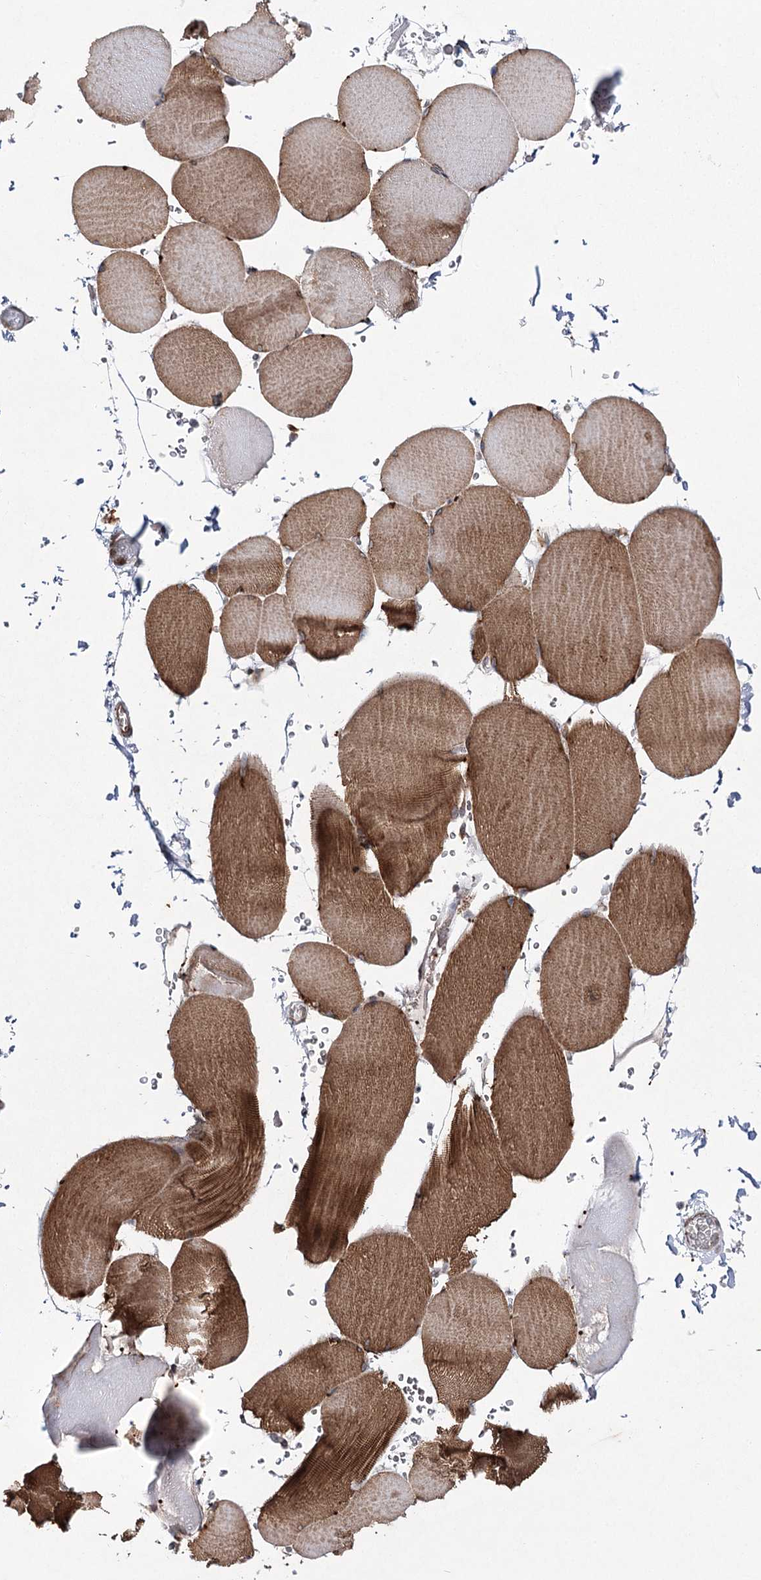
{"staining": {"intensity": "moderate", "quantity": ">75%", "location": "cytoplasmic/membranous"}, "tissue": "skeletal muscle", "cell_type": "Myocytes", "image_type": "normal", "snomed": [{"axis": "morphology", "description": "Normal tissue, NOS"}, {"axis": "topography", "description": "Skeletal muscle"}, {"axis": "topography", "description": "Head-Neck"}], "caption": "Myocytes demonstrate medium levels of moderate cytoplasmic/membranous positivity in approximately >75% of cells in normal human skeletal muscle.", "gene": "VWA2", "patient": {"sex": "male", "age": 66}}